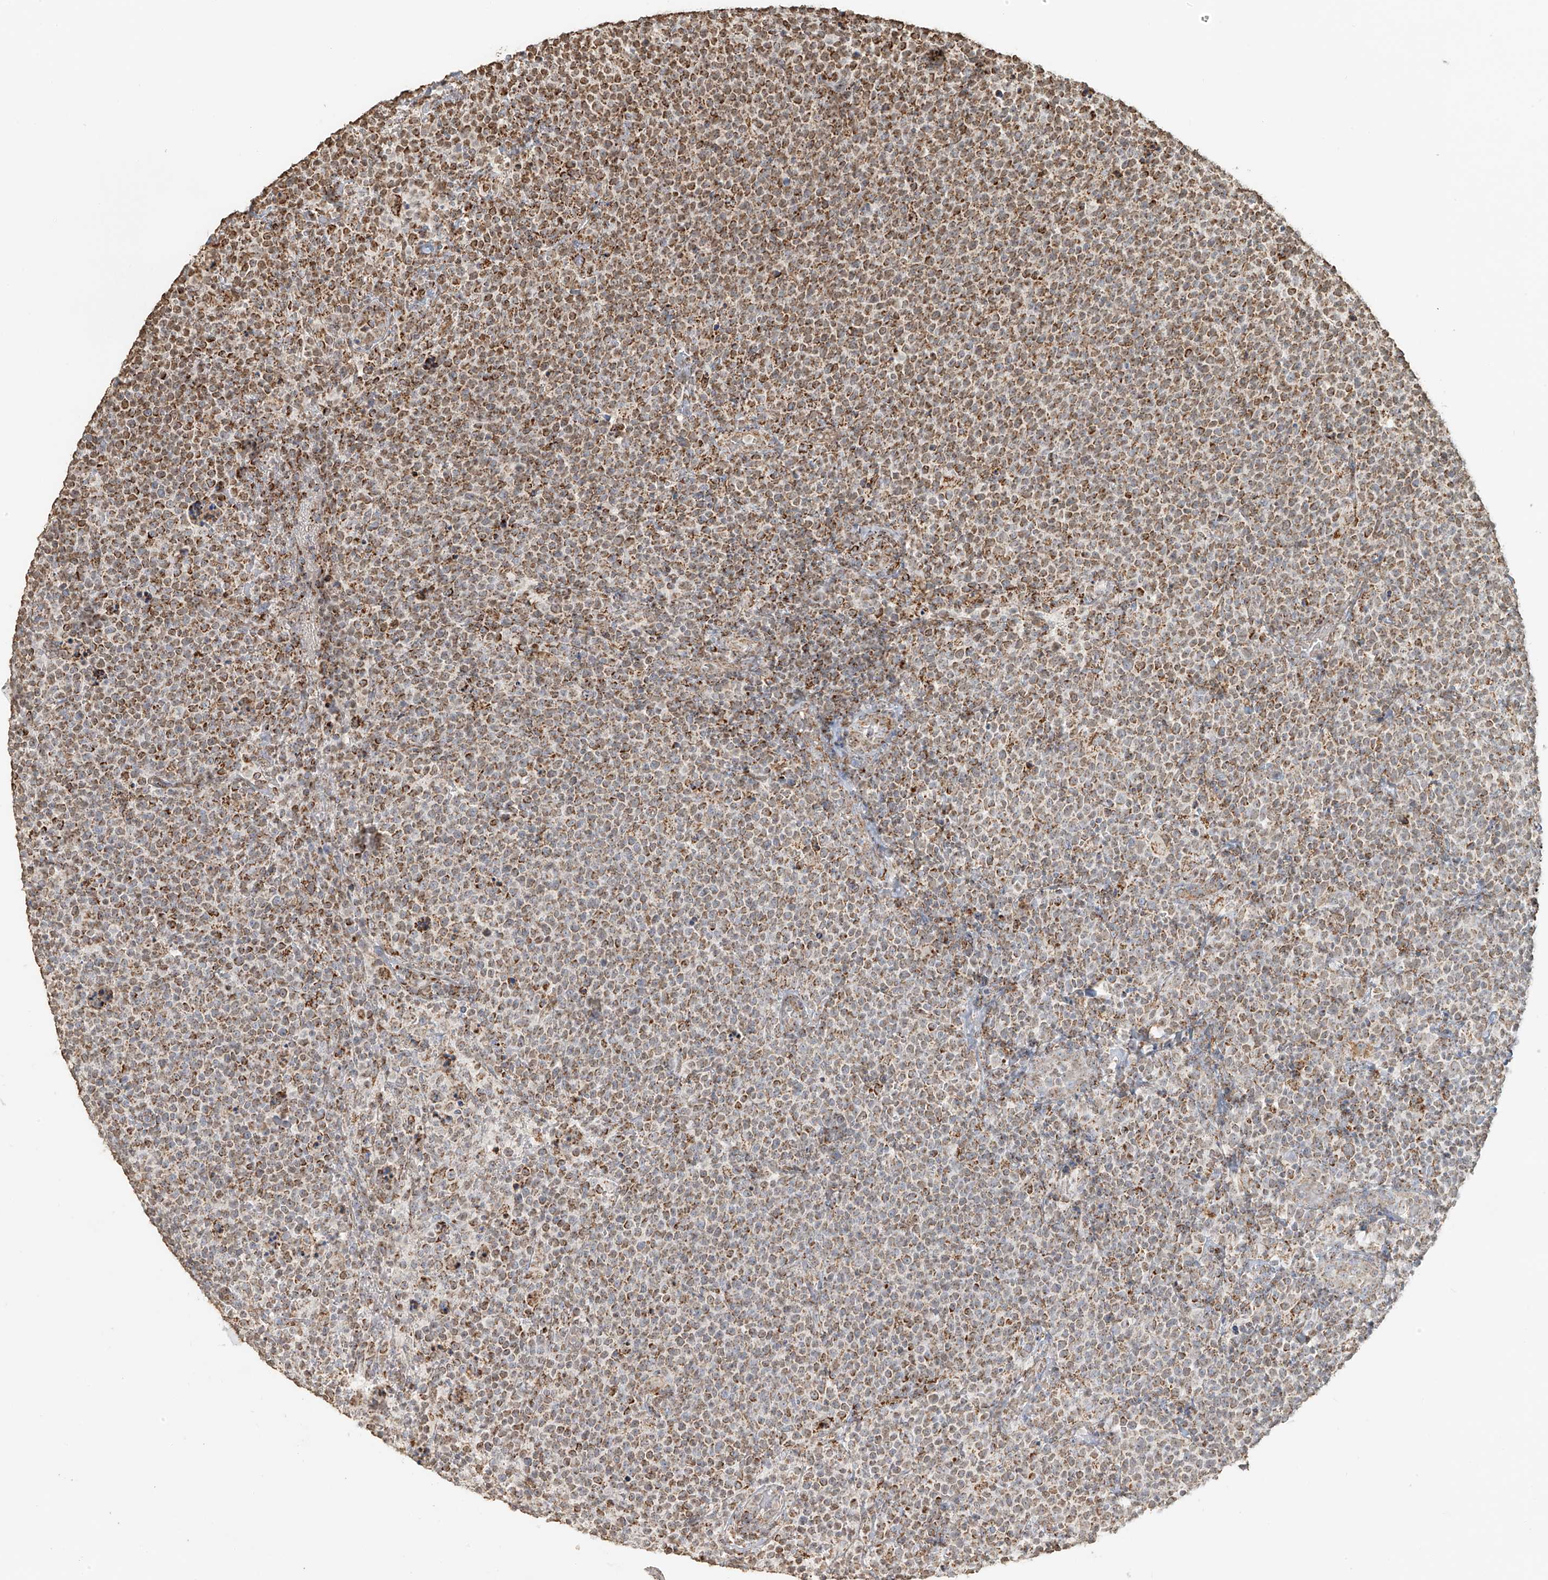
{"staining": {"intensity": "moderate", "quantity": ">75%", "location": "cytoplasmic/membranous"}, "tissue": "lymphoma", "cell_type": "Tumor cells", "image_type": "cancer", "snomed": [{"axis": "morphology", "description": "Malignant lymphoma, non-Hodgkin's type, High grade"}, {"axis": "topography", "description": "Lymph node"}], "caption": "Immunohistochemistry staining of malignant lymphoma, non-Hodgkin's type (high-grade), which displays medium levels of moderate cytoplasmic/membranous positivity in about >75% of tumor cells indicating moderate cytoplasmic/membranous protein positivity. The staining was performed using DAB (brown) for protein detection and nuclei were counterstained in hematoxylin (blue).", "gene": "MIPEP", "patient": {"sex": "male", "age": 61}}